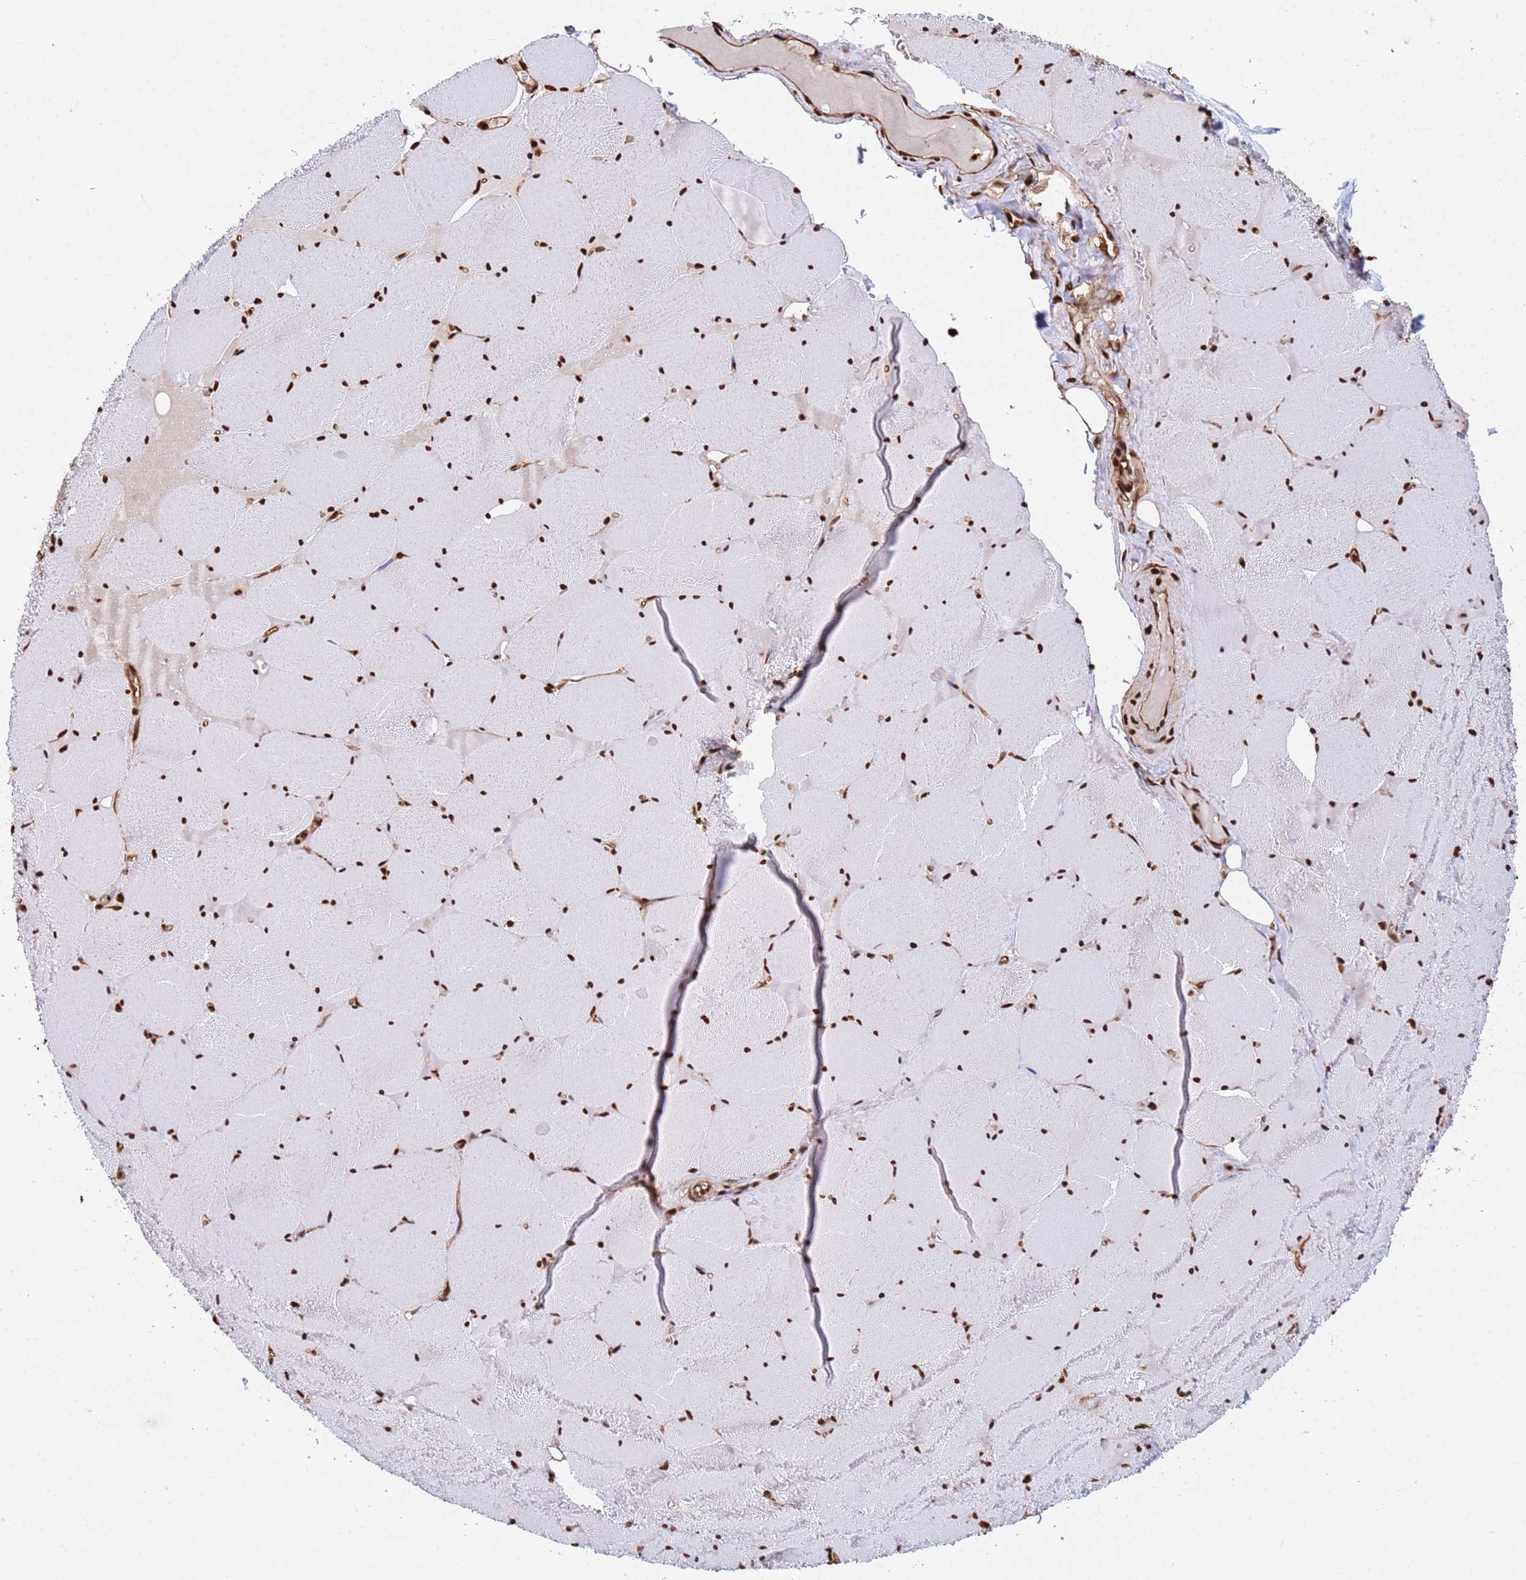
{"staining": {"intensity": "strong", "quantity": "25%-75%", "location": "nuclear"}, "tissue": "skeletal muscle", "cell_type": "Myocytes", "image_type": "normal", "snomed": [{"axis": "morphology", "description": "Normal tissue, NOS"}, {"axis": "topography", "description": "Skeletal muscle"}, {"axis": "topography", "description": "Head-Neck"}], "caption": "This histopathology image displays immunohistochemistry (IHC) staining of benign human skeletal muscle, with high strong nuclear expression in about 25%-75% of myocytes.", "gene": "SUMO2", "patient": {"sex": "male", "age": 66}}